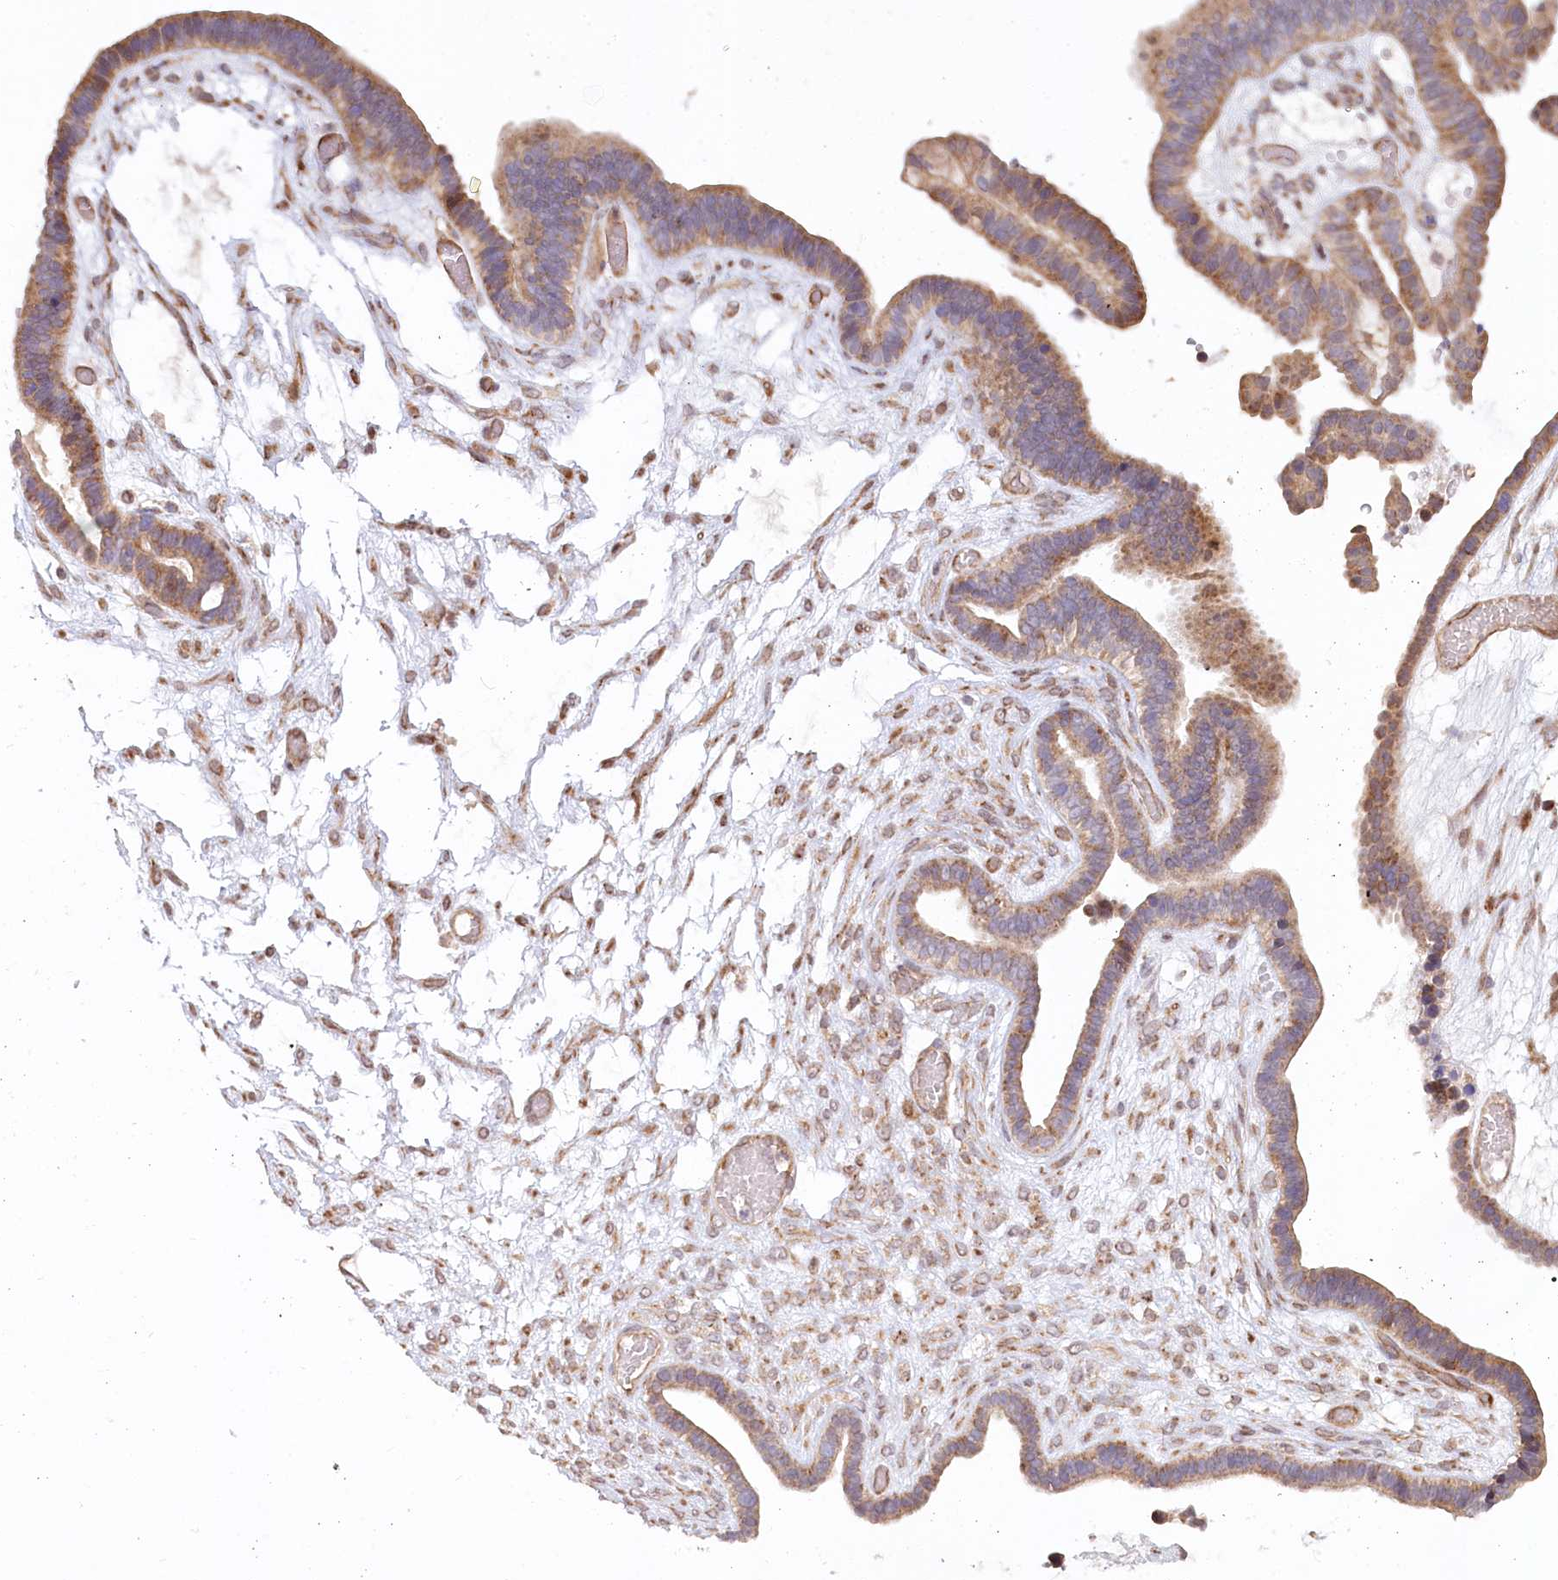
{"staining": {"intensity": "moderate", "quantity": ">75%", "location": "cytoplasmic/membranous"}, "tissue": "ovarian cancer", "cell_type": "Tumor cells", "image_type": "cancer", "snomed": [{"axis": "morphology", "description": "Cystadenocarcinoma, serous, NOS"}, {"axis": "topography", "description": "Ovary"}], "caption": "Protein staining exhibits moderate cytoplasmic/membranous positivity in approximately >75% of tumor cells in serous cystadenocarcinoma (ovarian).", "gene": "CEP70", "patient": {"sex": "female", "age": 56}}